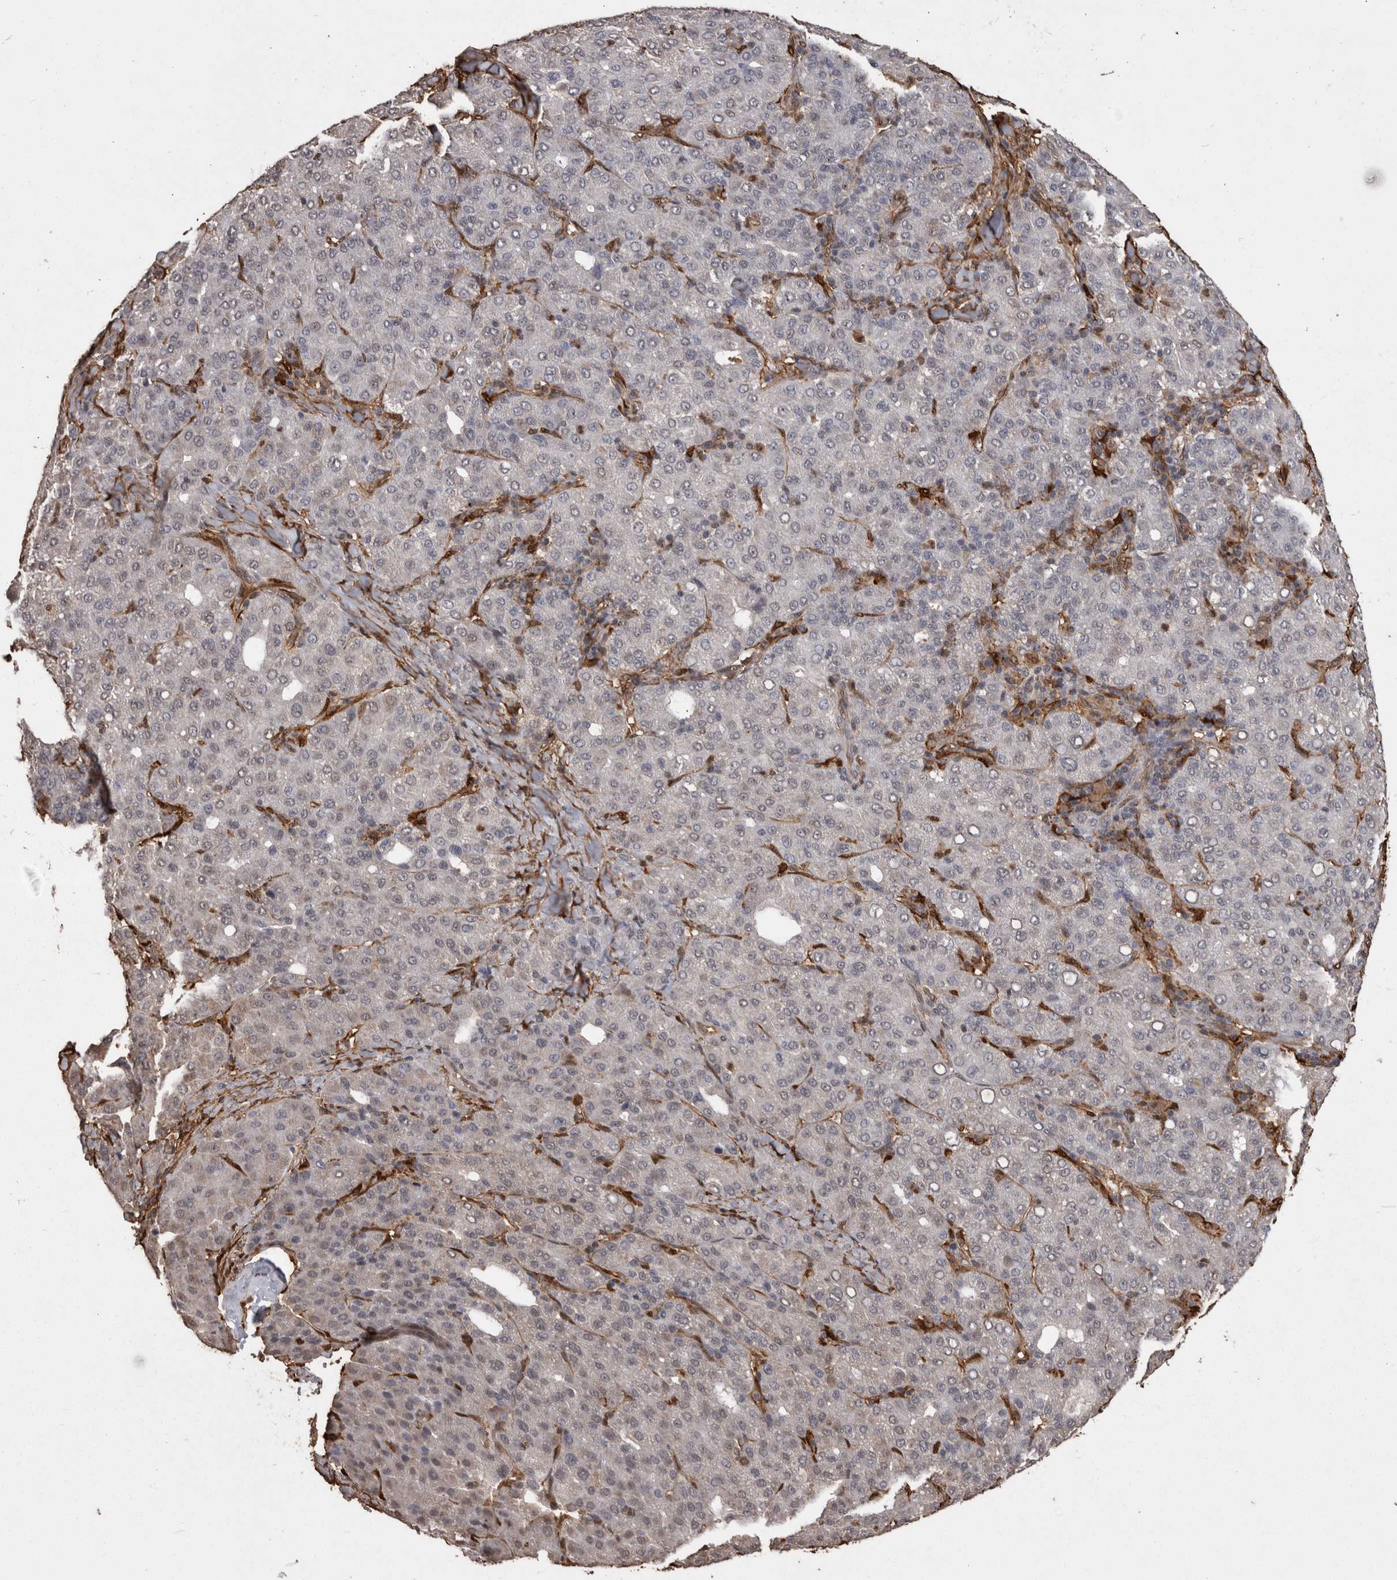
{"staining": {"intensity": "negative", "quantity": "none", "location": "none"}, "tissue": "liver cancer", "cell_type": "Tumor cells", "image_type": "cancer", "snomed": [{"axis": "morphology", "description": "Carcinoma, Hepatocellular, NOS"}, {"axis": "topography", "description": "Liver"}], "caption": "Tumor cells are negative for brown protein staining in liver hepatocellular carcinoma.", "gene": "LXN", "patient": {"sex": "male", "age": 65}}